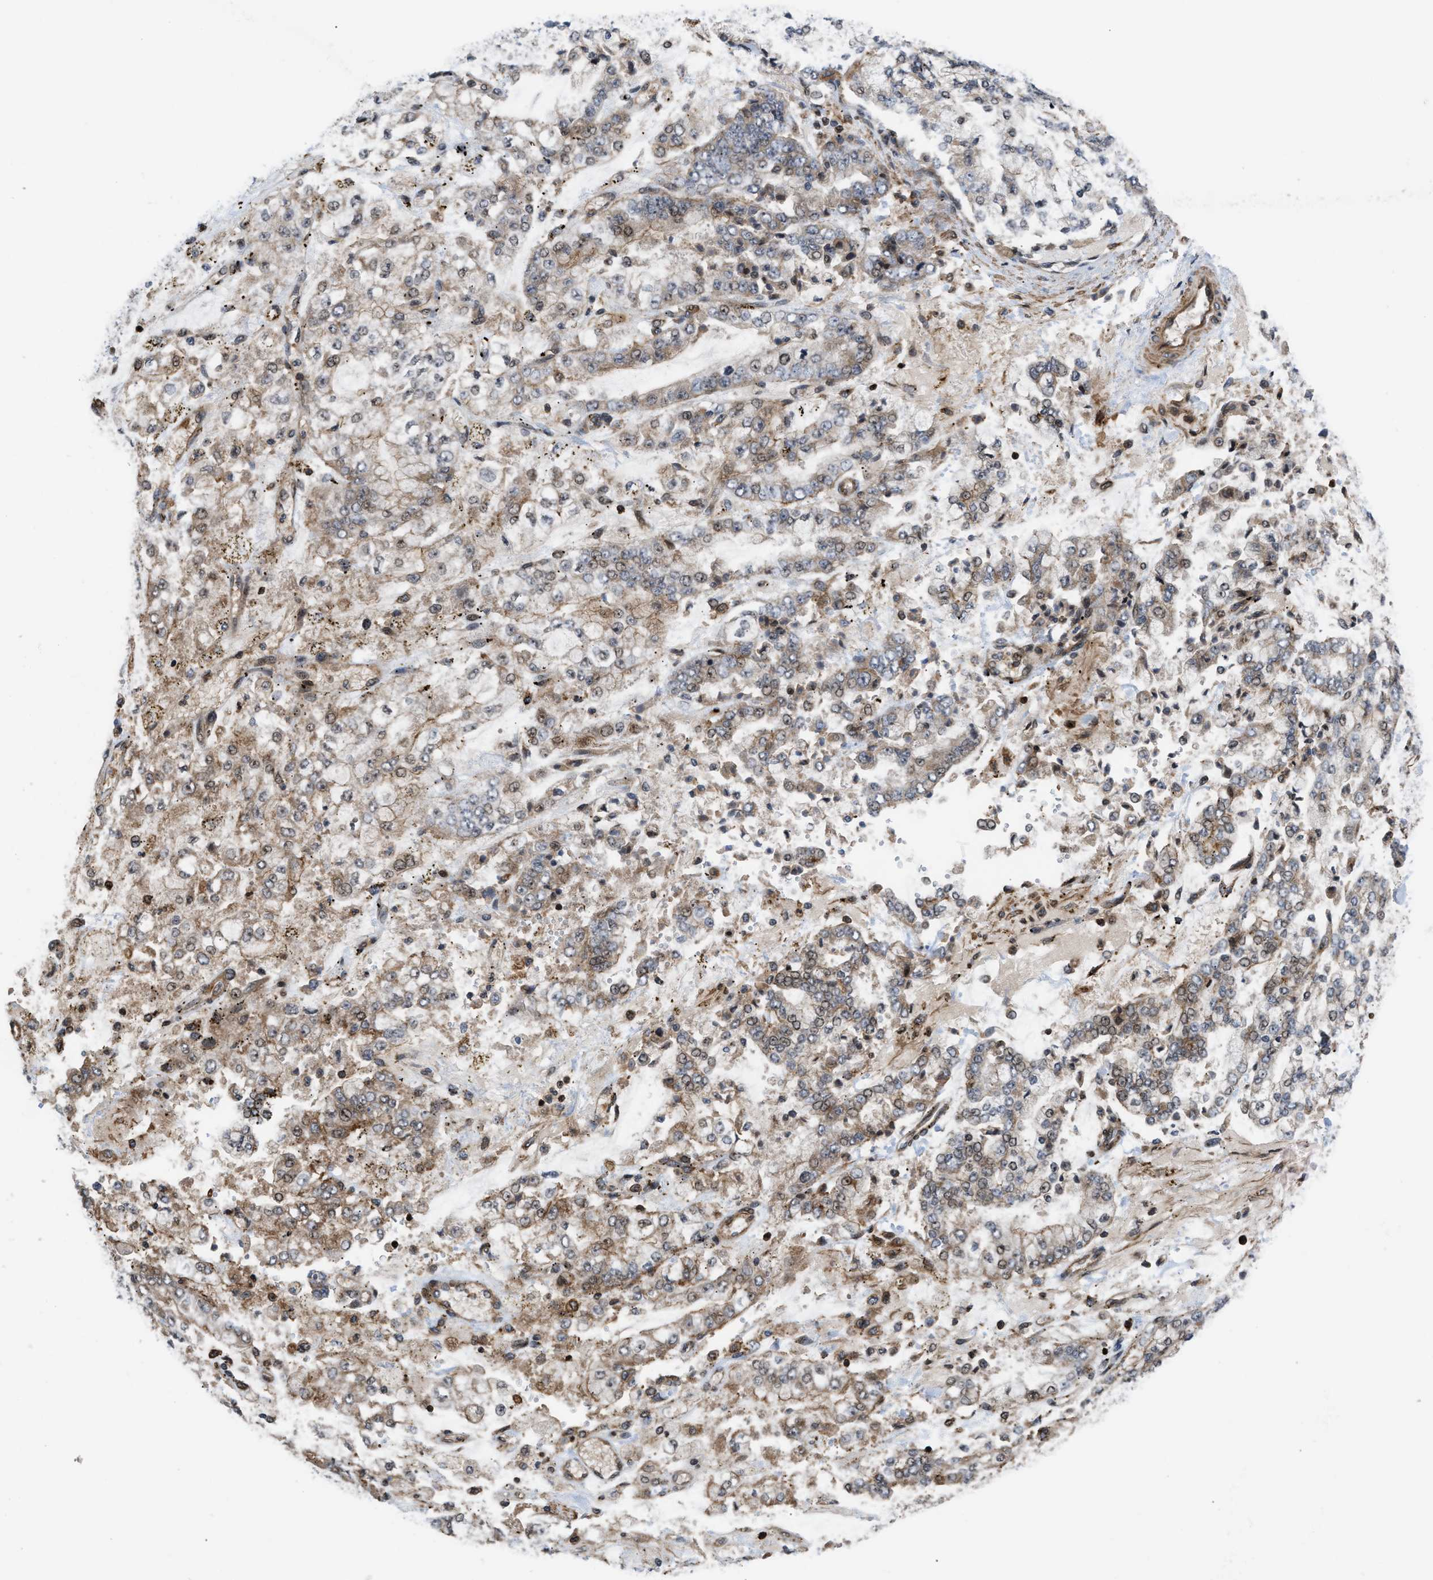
{"staining": {"intensity": "weak", "quantity": "<25%", "location": "nuclear"}, "tissue": "stomach cancer", "cell_type": "Tumor cells", "image_type": "cancer", "snomed": [{"axis": "morphology", "description": "Adenocarcinoma, NOS"}, {"axis": "topography", "description": "Stomach"}], "caption": "Immunohistochemistry (IHC) image of neoplastic tissue: adenocarcinoma (stomach) stained with DAB shows no significant protein staining in tumor cells.", "gene": "STAU2", "patient": {"sex": "male", "age": 76}}